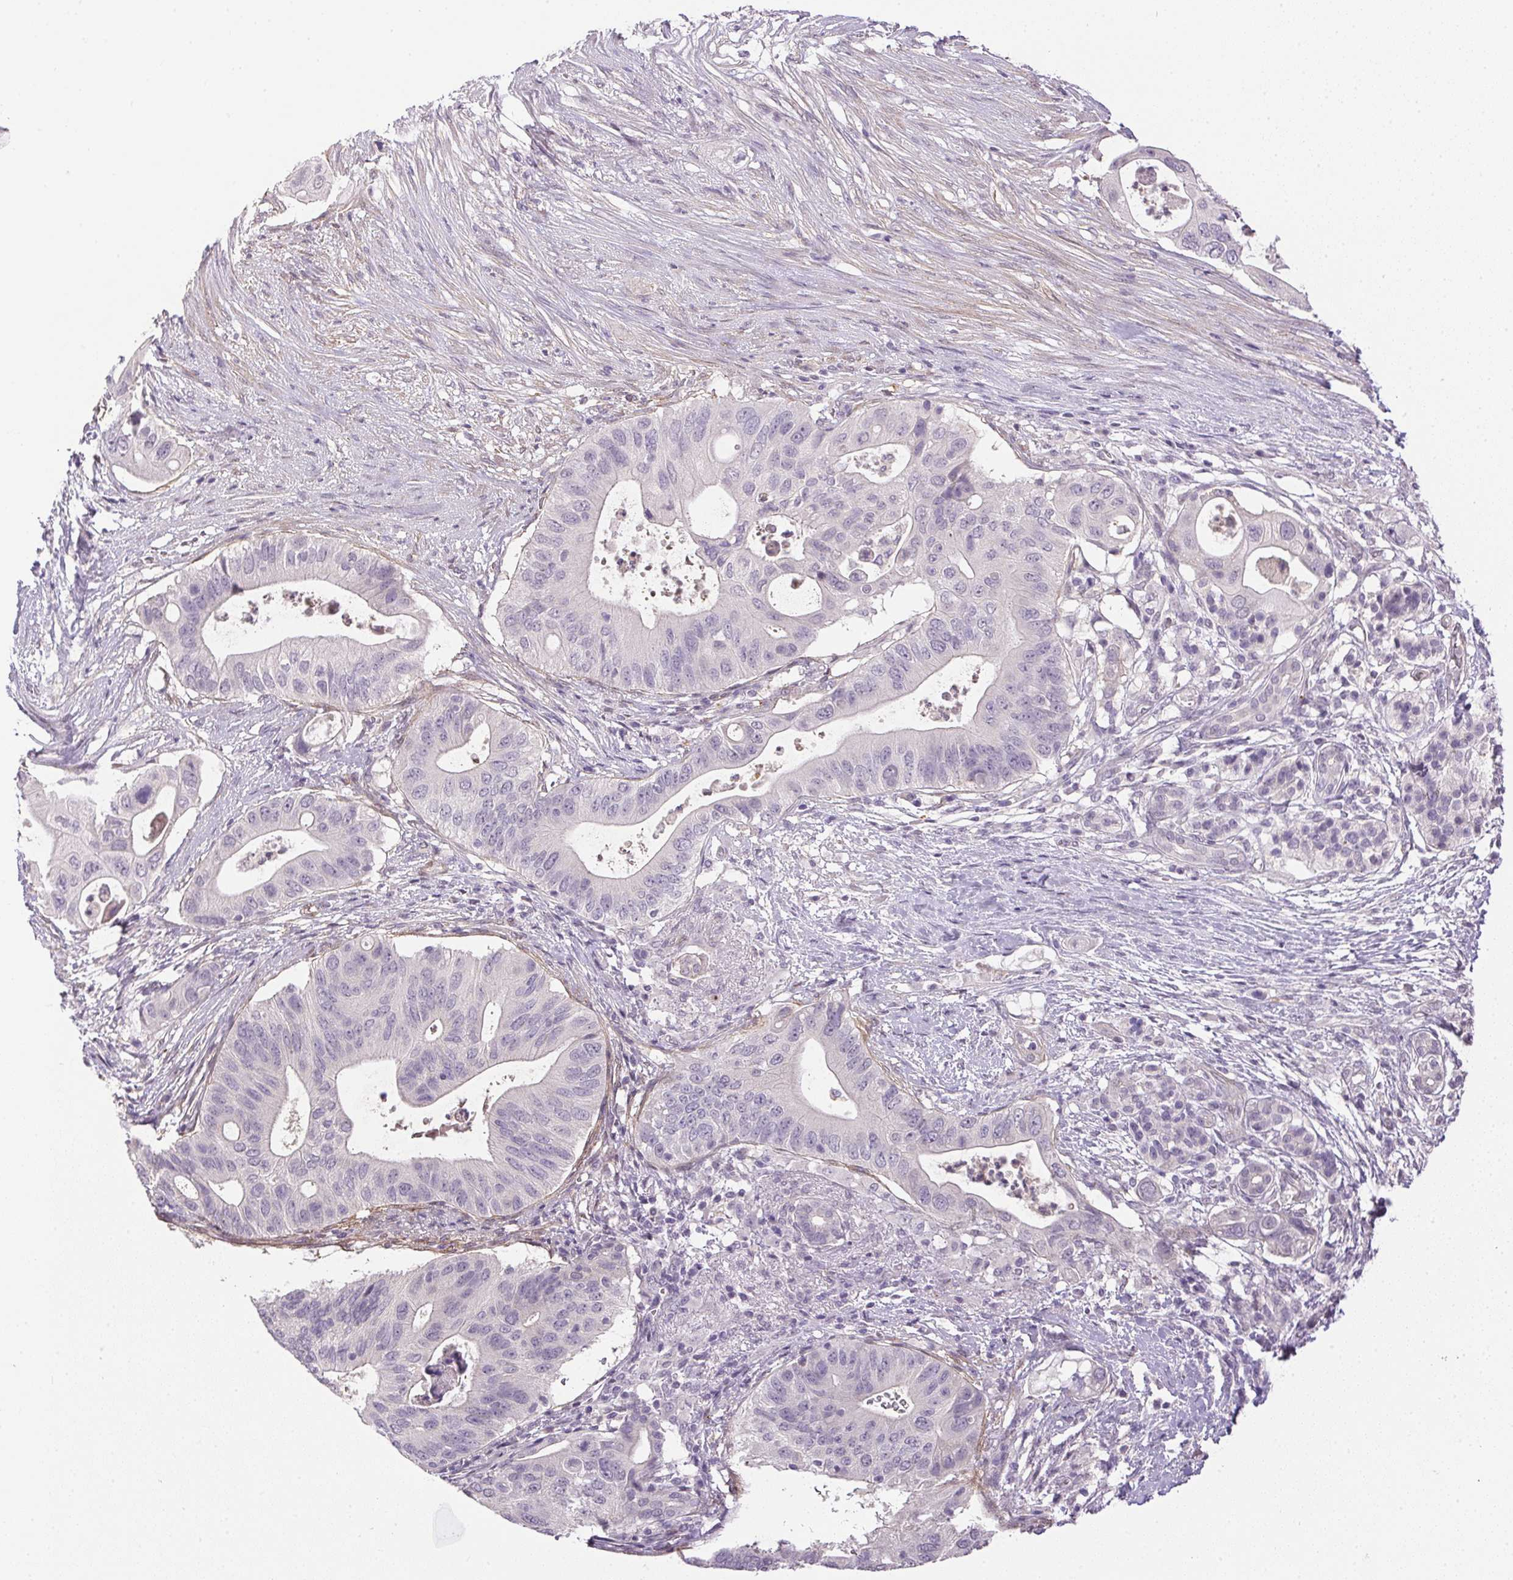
{"staining": {"intensity": "negative", "quantity": "none", "location": "none"}, "tissue": "pancreatic cancer", "cell_type": "Tumor cells", "image_type": "cancer", "snomed": [{"axis": "morphology", "description": "Adenocarcinoma, NOS"}, {"axis": "topography", "description": "Pancreas"}], "caption": "Tumor cells are negative for brown protein staining in pancreatic cancer.", "gene": "PRL", "patient": {"sex": "female", "age": 72}}